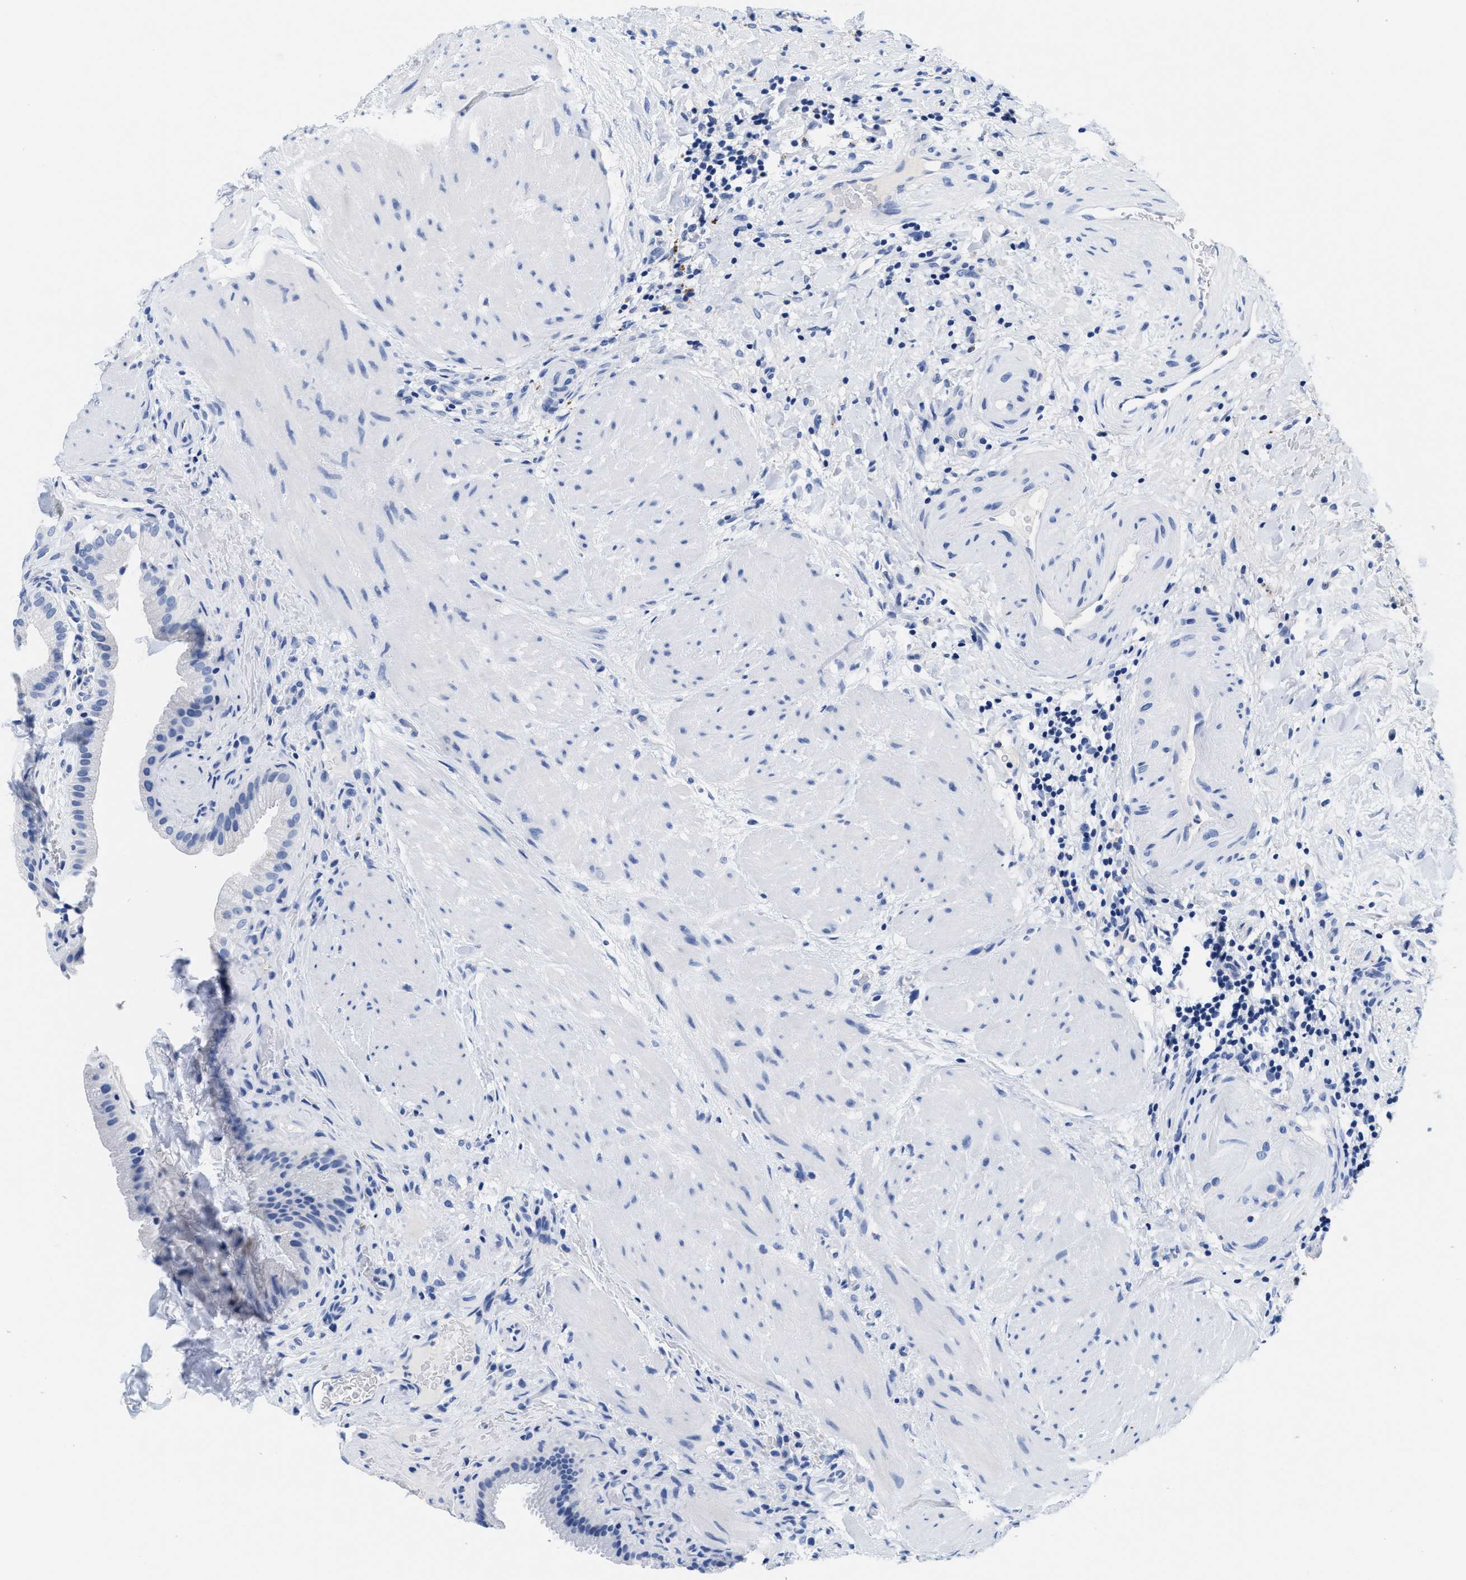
{"staining": {"intensity": "moderate", "quantity": "<25%", "location": "cytoplasmic/membranous"}, "tissue": "gallbladder", "cell_type": "Glandular cells", "image_type": "normal", "snomed": [{"axis": "morphology", "description": "Normal tissue, NOS"}, {"axis": "topography", "description": "Gallbladder"}], "caption": "Immunohistochemistry (IHC) micrograph of unremarkable human gallbladder stained for a protein (brown), which demonstrates low levels of moderate cytoplasmic/membranous expression in about <25% of glandular cells.", "gene": "TTC3", "patient": {"sex": "male", "age": 49}}